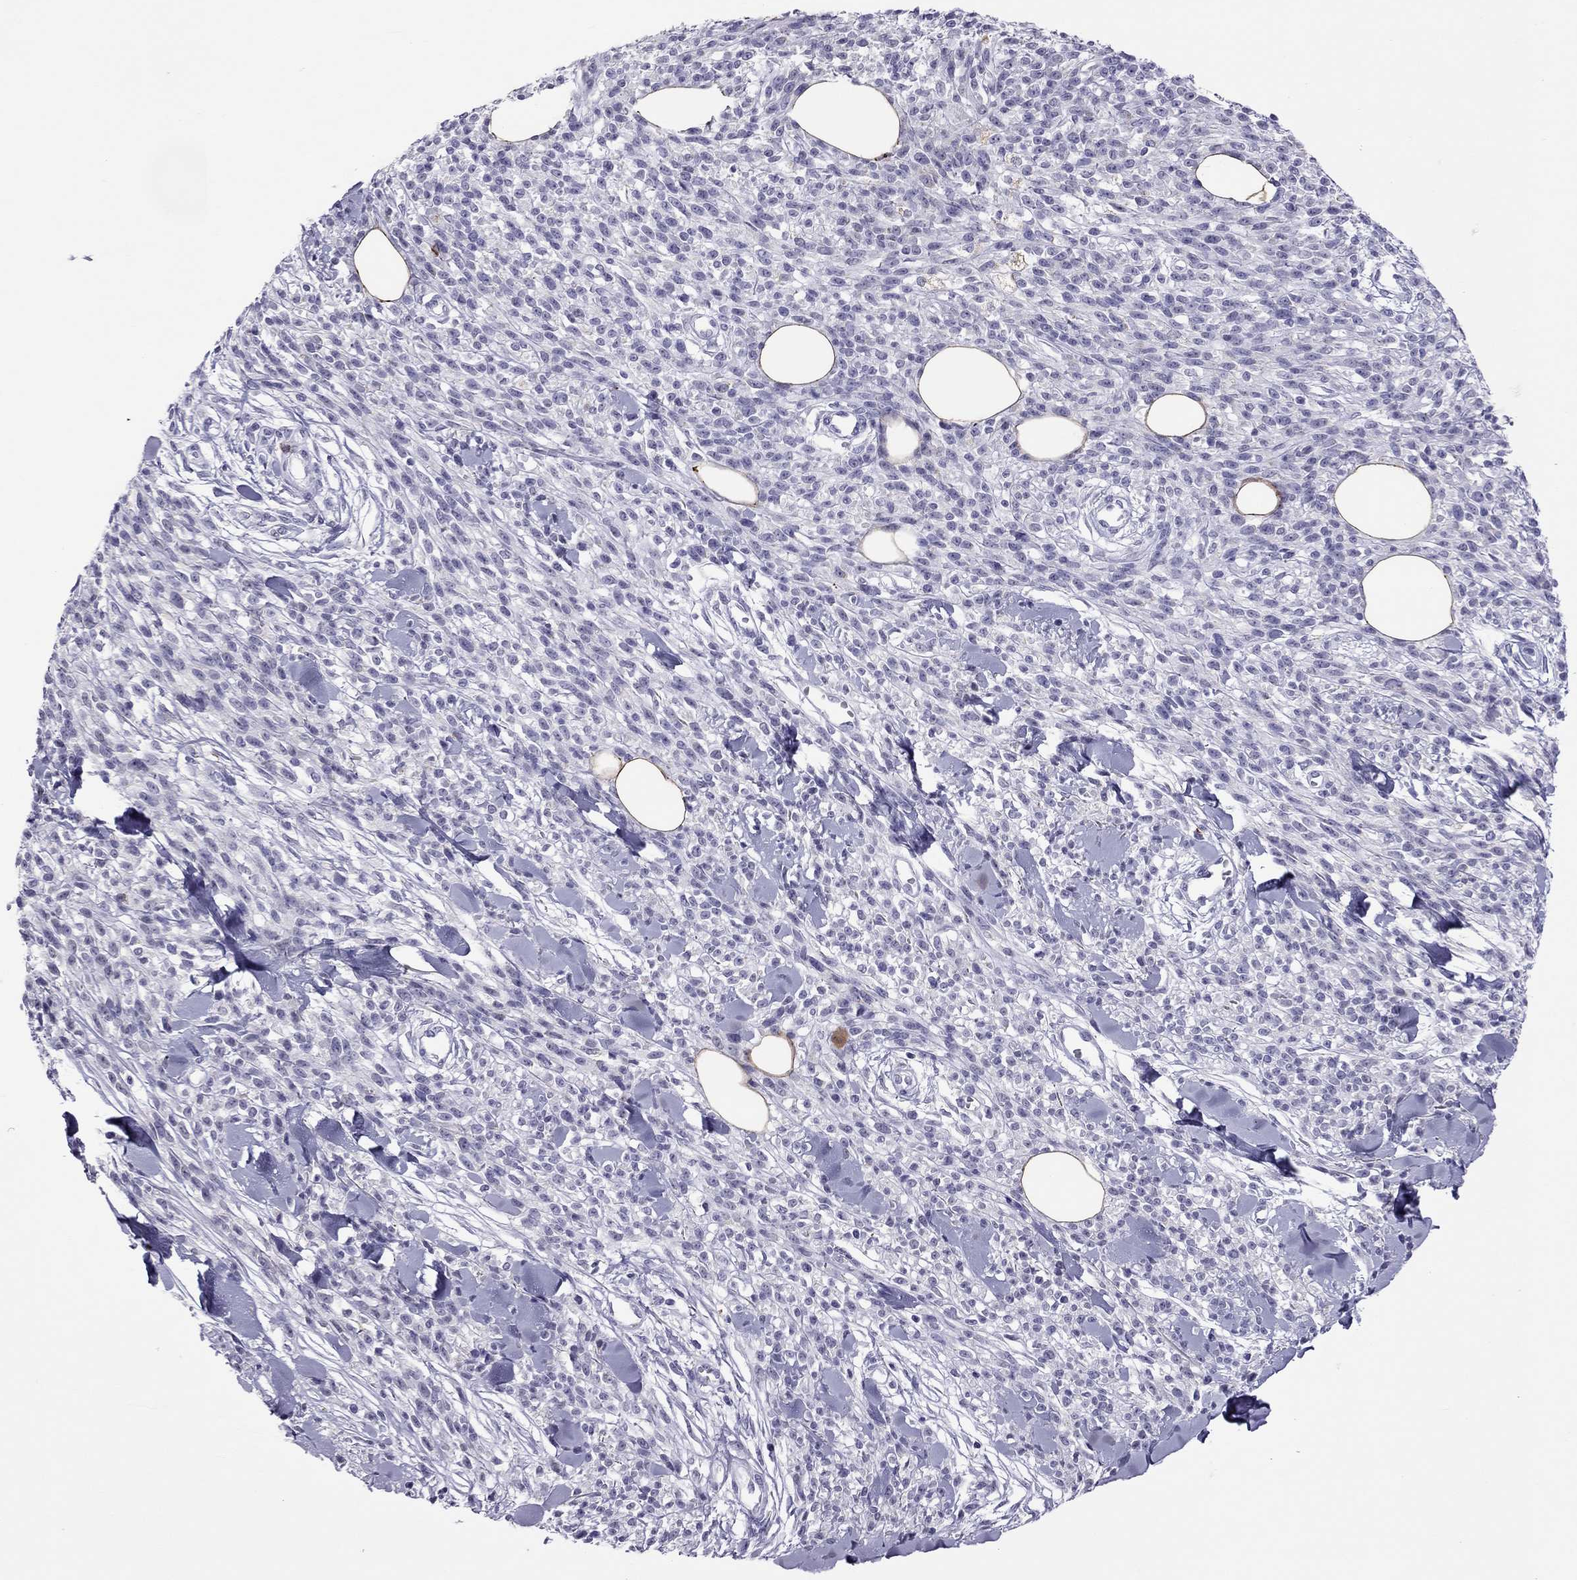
{"staining": {"intensity": "negative", "quantity": "none", "location": "none"}, "tissue": "melanoma", "cell_type": "Tumor cells", "image_type": "cancer", "snomed": [{"axis": "morphology", "description": "Malignant melanoma, NOS"}, {"axis": "topography", "description": "Skin"}, {"axis": "topography", "description": "Skin of trunk"}], "caption": "IHC histopathology image of melanoma stained for a protein (brown), which demonstrates no staining in tumor cells.", "gene": "CCL27", "patient": {"sex": "male", "age": 74}}